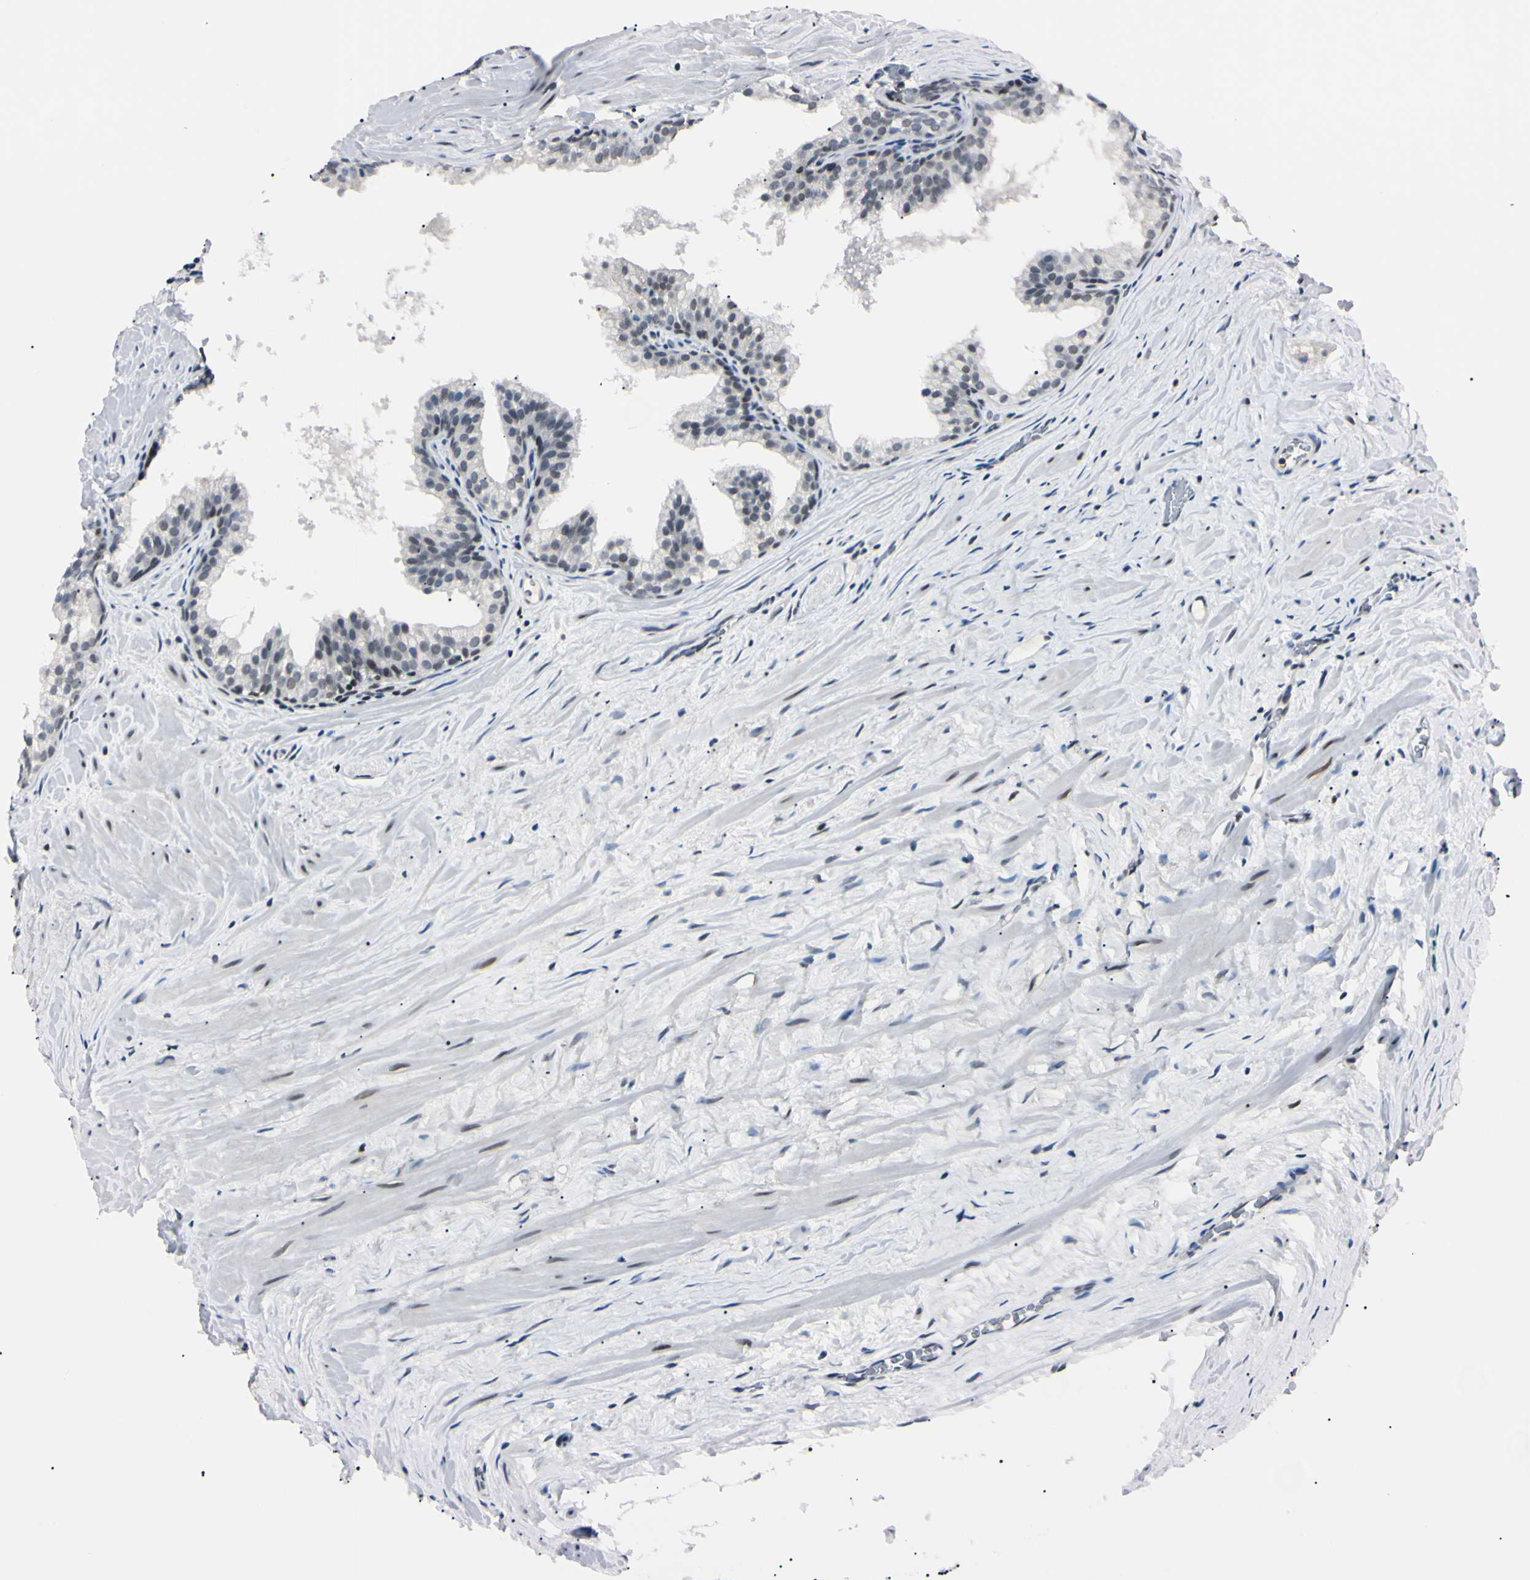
{"staining": {"intensity": "negative", "quantity": "none", "location": "none"}, "tissue": "prostate cancer", "cell_type": "Tumor cells", "image_type": "cancer", "snomed": [{"axis": "morphology", "description": "Adenocarcinoma, Low grade"}, {"axis": "topography", "description": "Prostate"}], "caption": "Immunohistochemical staining of human prostate cancer (low-grade adenocarcinoma) exhibits no significant expression in tumor cells. (IHC, brightfield microscopy, high magnification).", "gene": "C1orf174", "patient": {"sex": "male", "age": 59}}